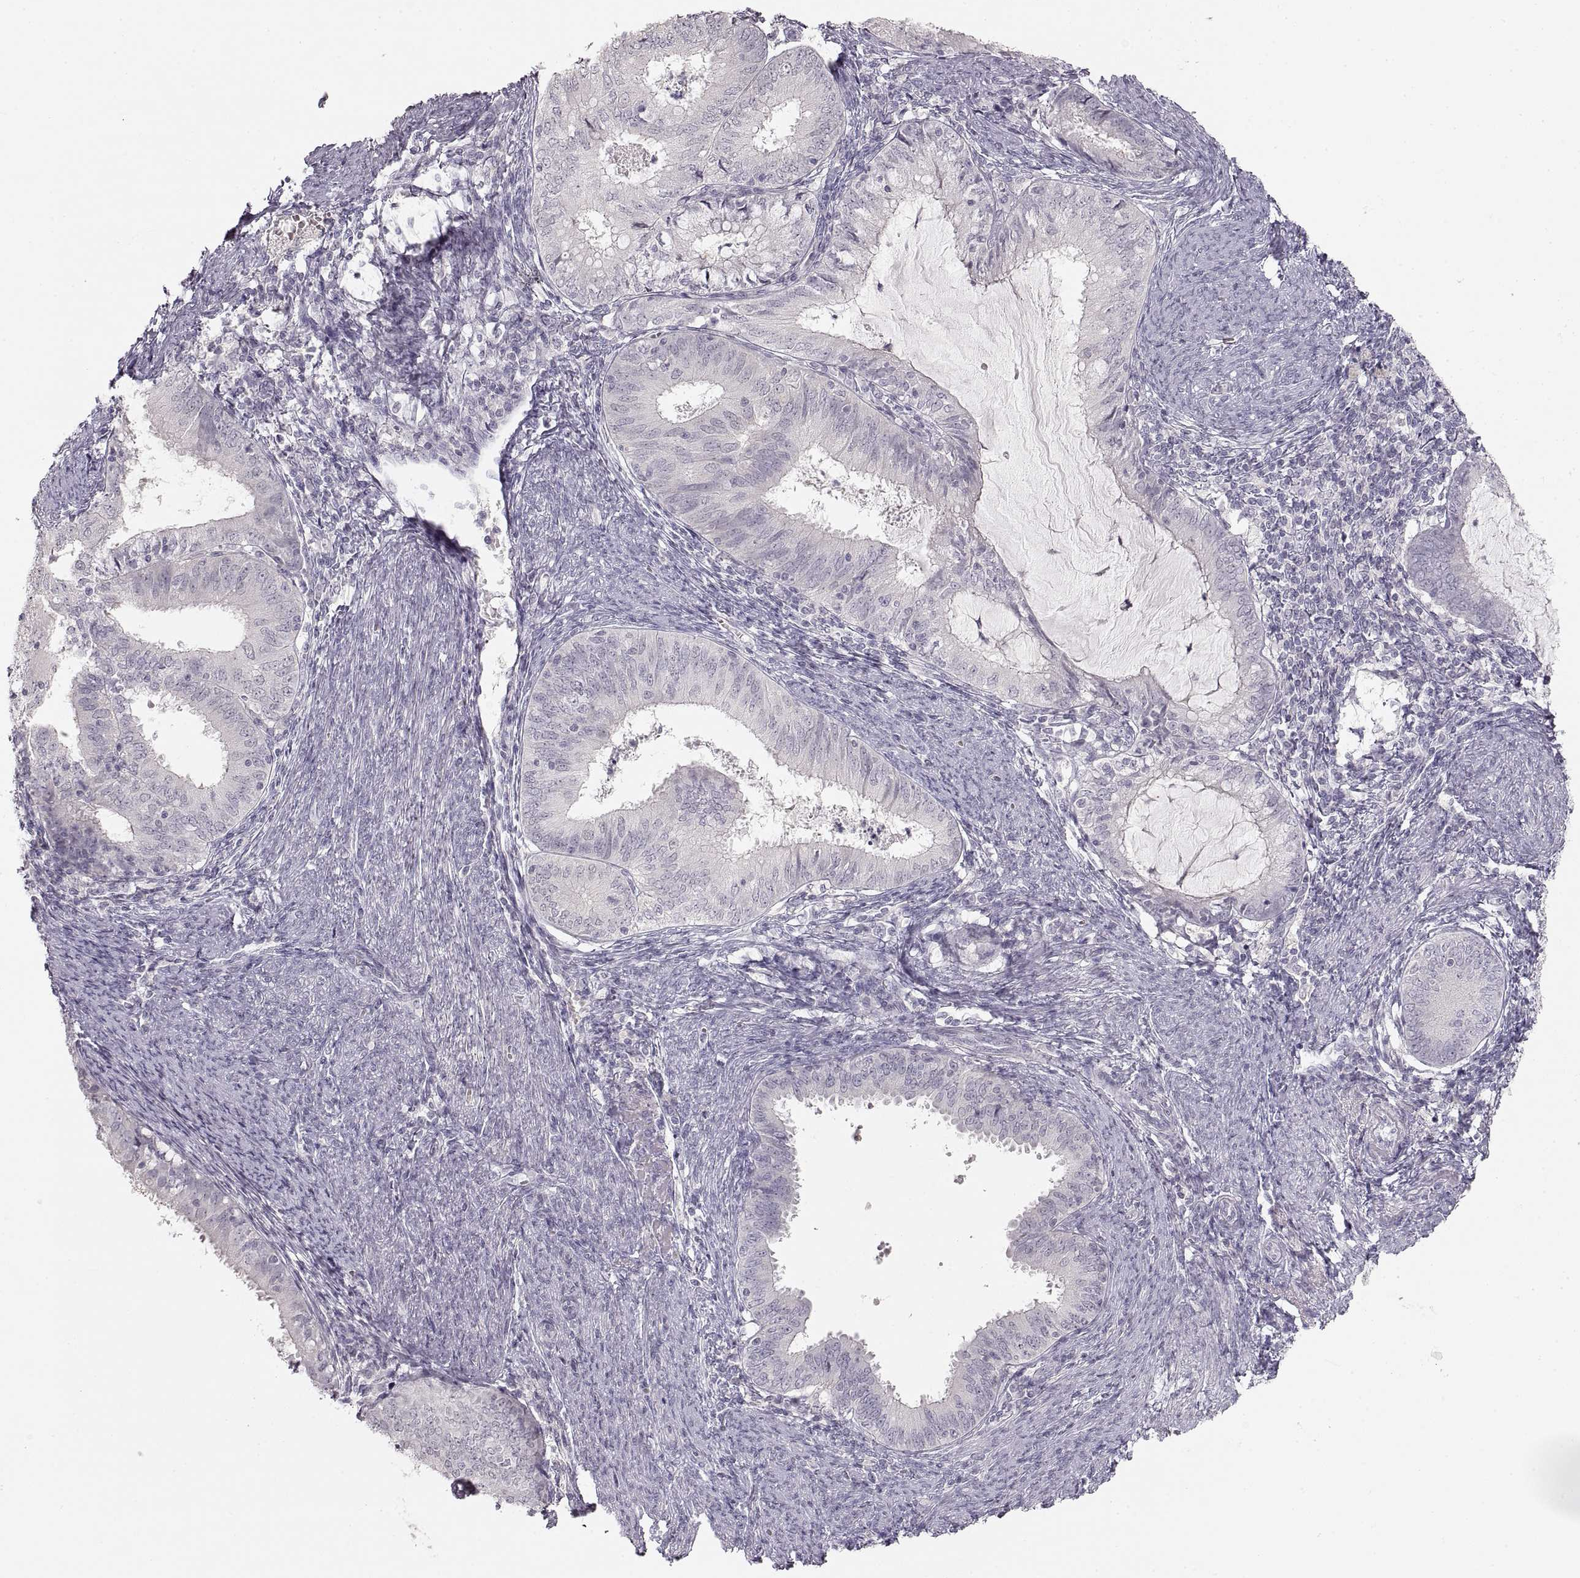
{"staining": {"intensity": "negative", "quantity": "none", "location": "none"}, "tissue": "endometrial cancer", "cell_type": "Tumor cells", "image_type": "cancer", "snomed": [{"axis": "morphology", "description": "Adenocarcinoma, NOS"}, {"axis": "topography", "description": "Endometrium"}], "caption": "DAB (3,3'-diaminobenzidine) immunohistochemical staining of human endometrial cancer demonstrates no significant expression in tumor cells.", "gene": "PCSK2", "patient": {"sex": "female", "age": 57}}